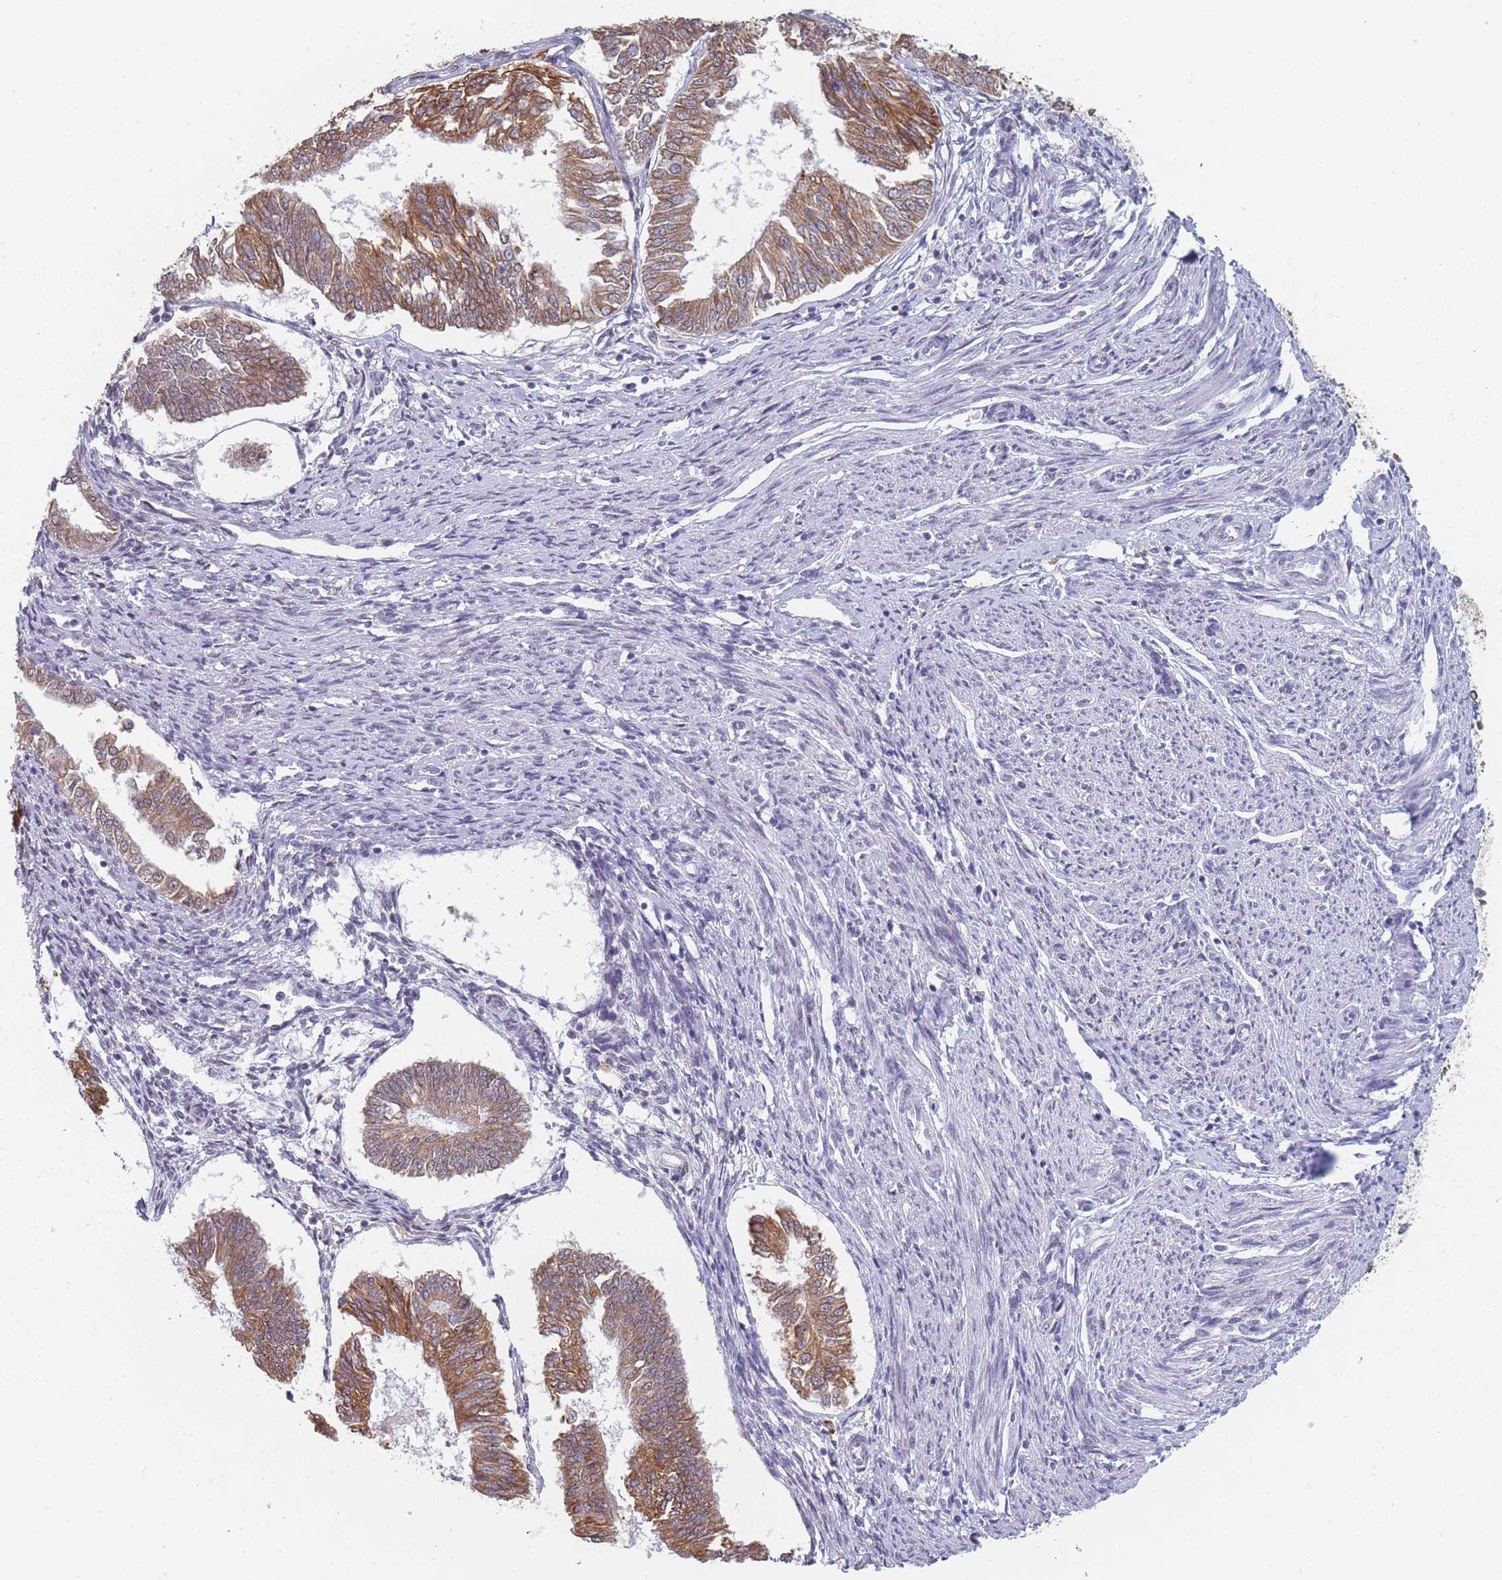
{"staining": {"intensity": "moderate", "quantity": ">75%", "location": "cytoplasmic/membranous"}, "tissue": "endometrial cancer", "cell_type": "Tumor cells", "image_type": "cancer", "snomed": [{"axis": "morphology", "description": "Adenocarcinoma, NOS"}, {"axis": "topography", "description": "Endometrium"}], "caption": "A medium amount of moderate cytoplasmic/membranous expression is present in approximately >75% of tumor cells in endometrial cancer tissue.", "gene": "TMED10", "patient": {"sex": "female", "age": 58}}